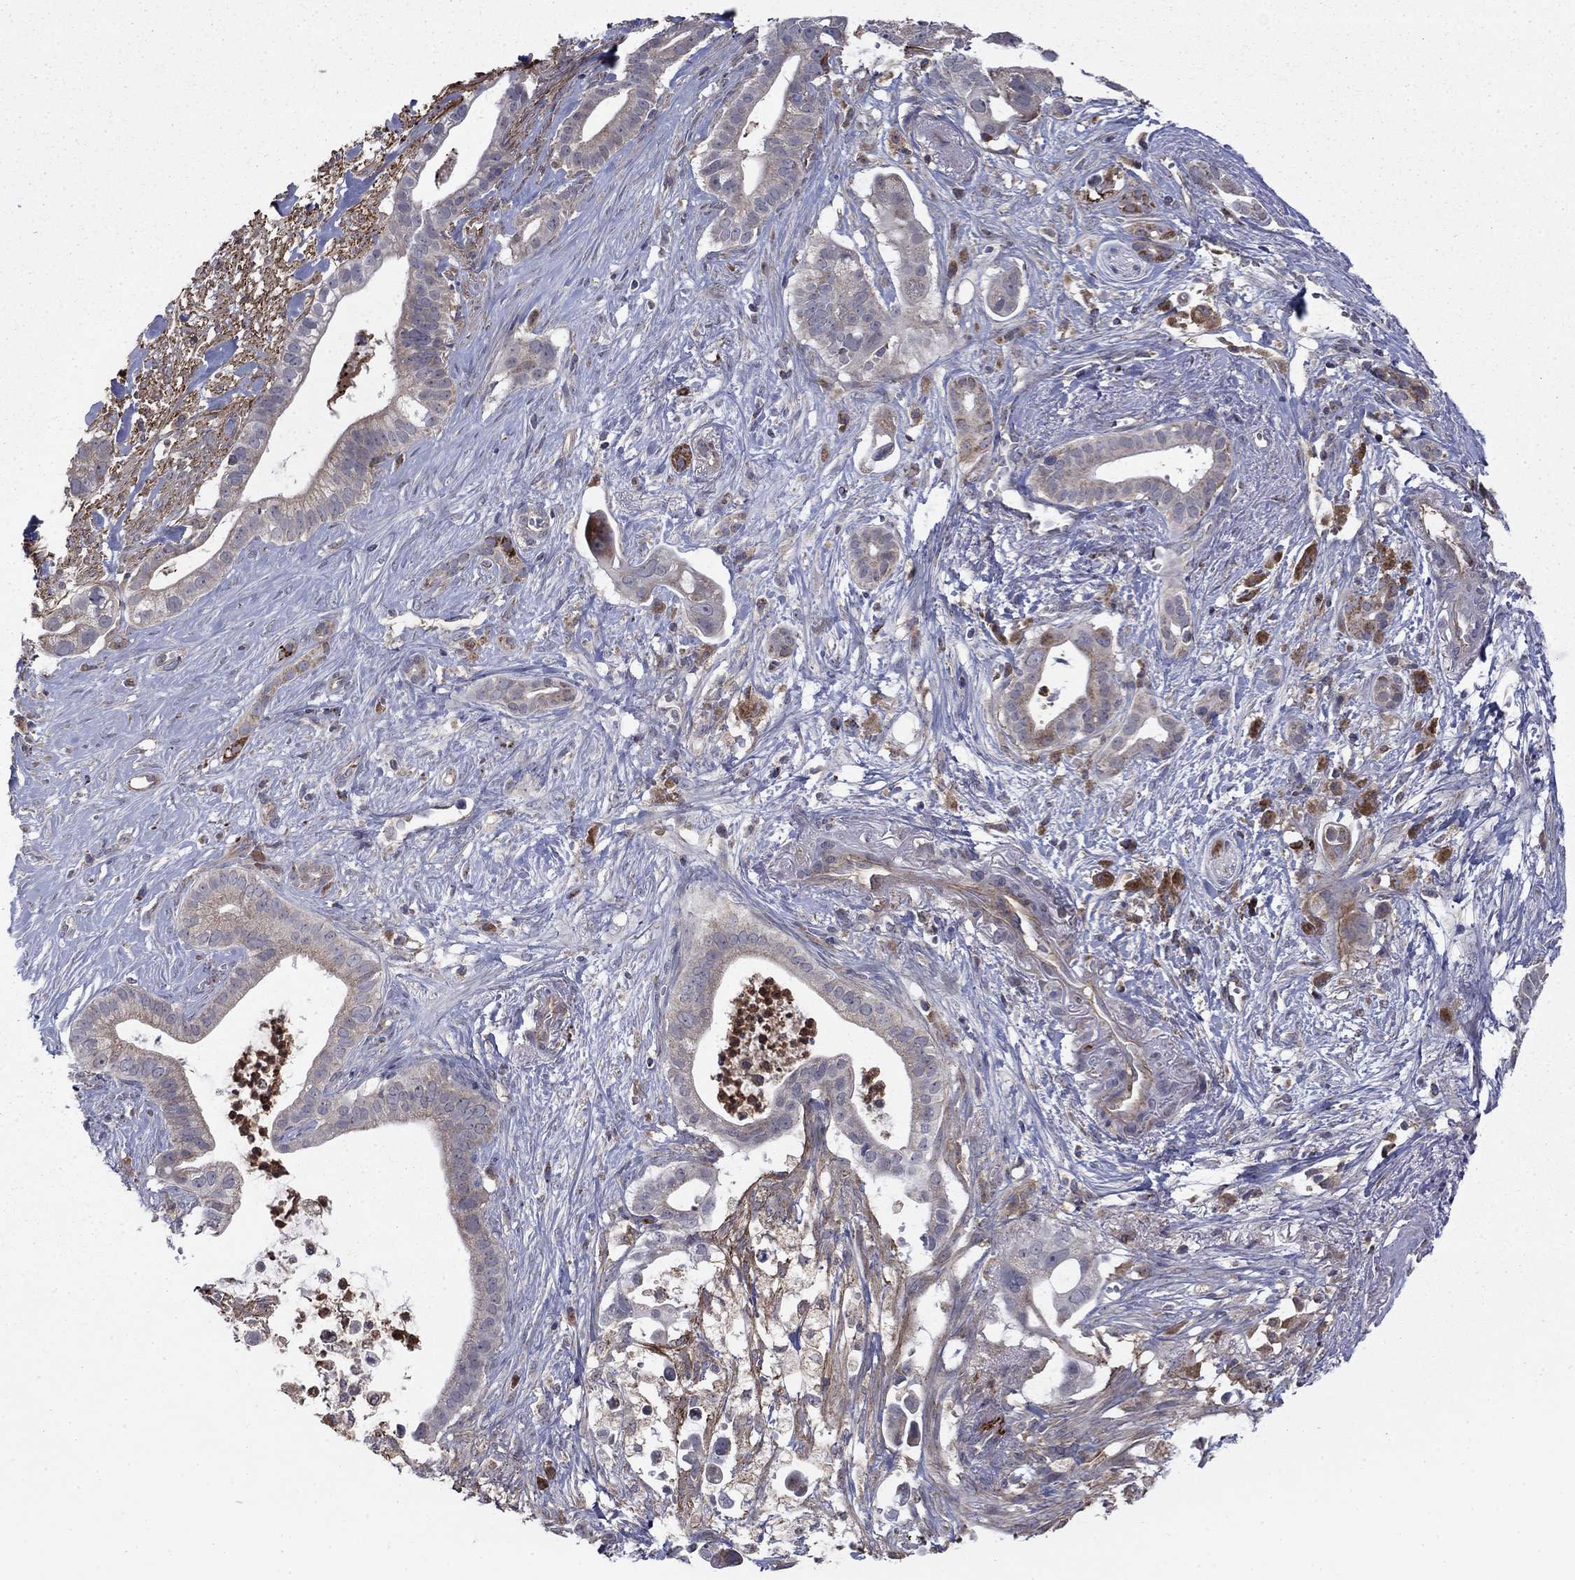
{"staining": {"intensity": "negative", "quantity": "none", "location": "none"}, "tissue": "pancreatic cancer", "cell_type": "Tumor cells", "image_type": "cancer", "snomed": [{"axis": "morphology", "description": "Adenocarcinoma, NOS"}, {"axis": "topography", "description": "Pancreas"}], "caption": "There is no significant expression in tumor cells of adenocarcinoma (pancreatic).", "gene": "DOP1B", "patient": {"sex": "male", "age": 61}}